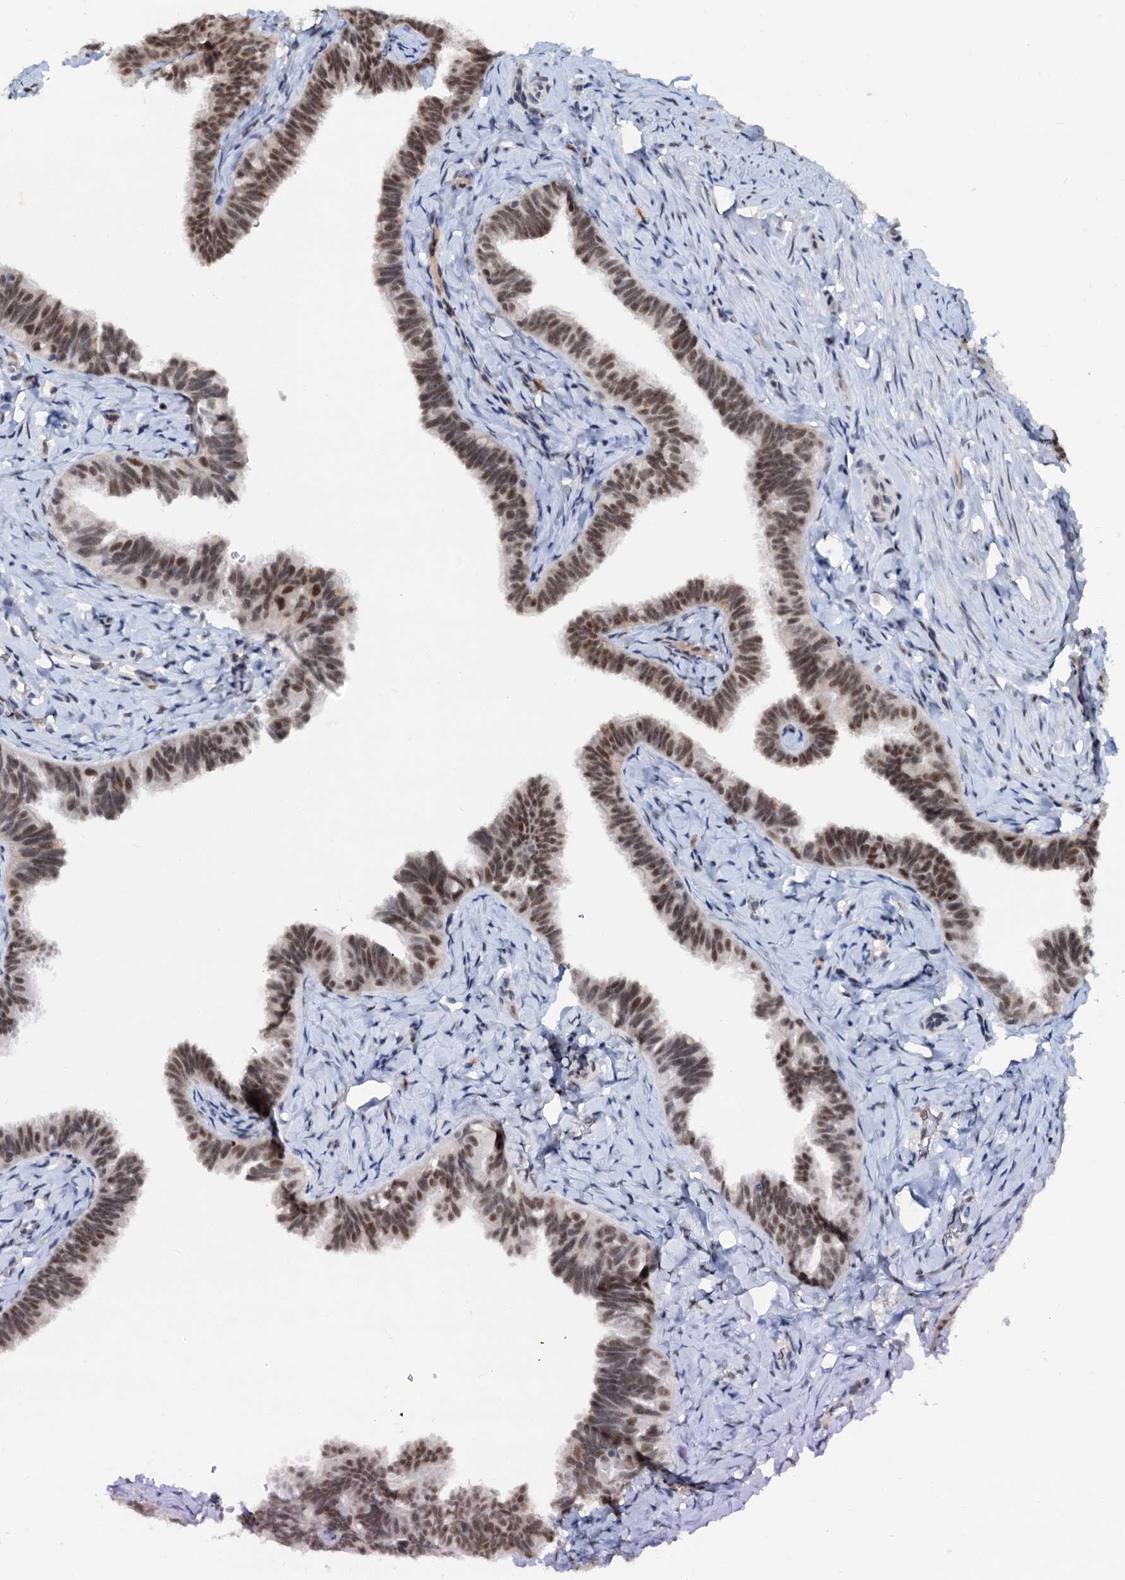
{"staining": {"intensity": "moderate", "quantity": ">75%", "location": "nuclear"}, "tissue": "fallopian tube", "cell_type": "Glandular cells", "image_type": "normal", "snomed": [{"axis": "morphology", "description": "Normal tissue, NOS"}, {"axis": "topography", "description": "Fallopian tube"}], "caption": "Immunohistochemistry (IHC) (DAB) staining of benign human fallopian tube shows moderate nuclear protein expression in approximately >75% of glandular cells. (IHC, brightfield microscopy, high magnification).", "gene": "SNRPD1", "patient": {"sex": "female", "age": 65}}